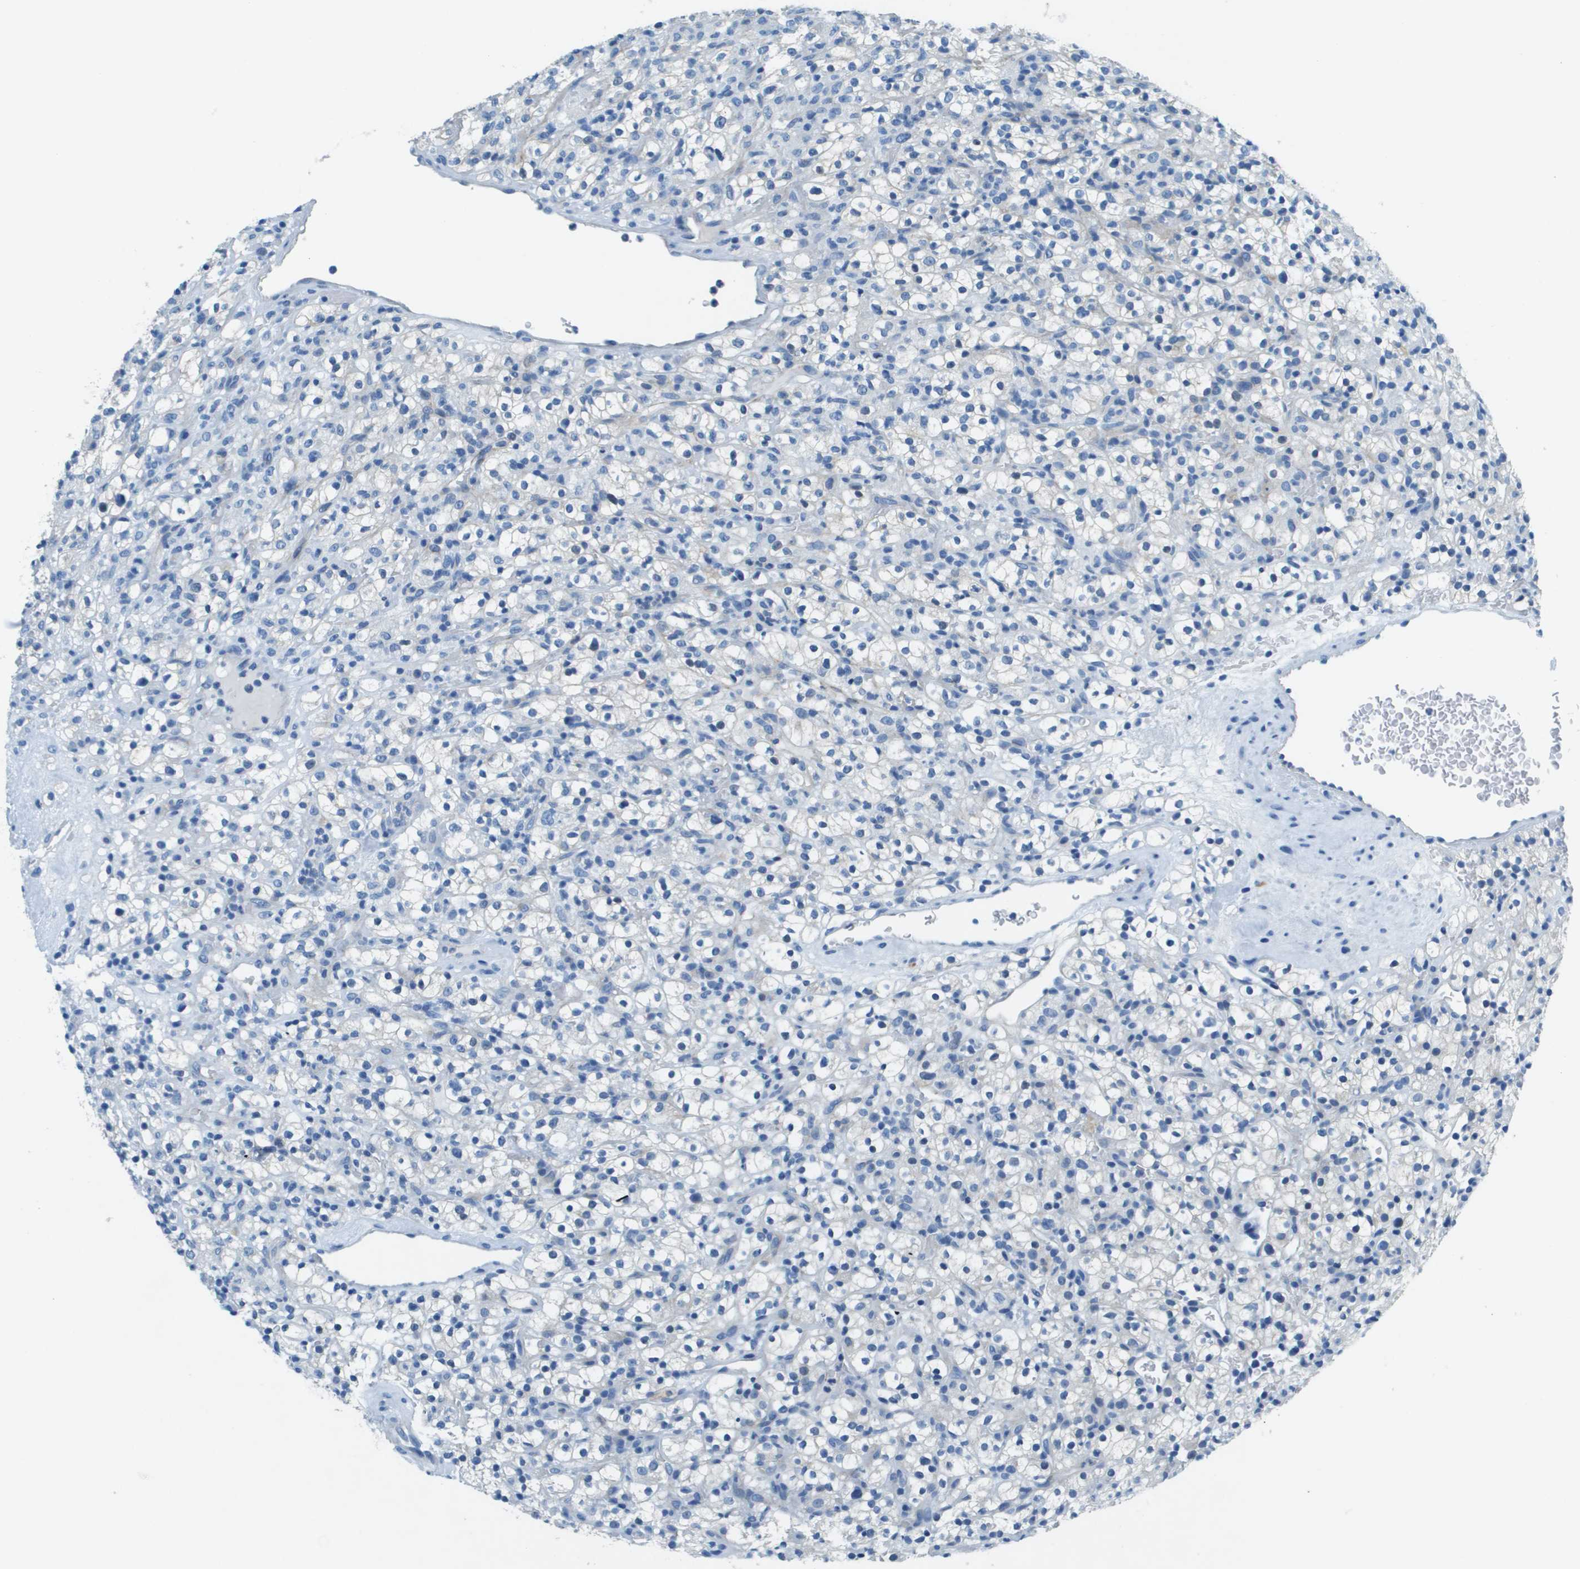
{"staining": {"intensity": "negative", "quantity": "none", "location": "none"}, "tissue": "renal cancer", "cell_type": "Tumor cells", "image_type": "cancer", "snomed": [{"axis": "morphology", "description": "Normal tissue, NOS"}, {"axis": "morphology", "description": "Adenocarcinoma, NOS"}, {"axis": "topography", "description": "Kidney"}], "caption": "Renal cancer stained for a protein using IHC reveals no staining tumor cells.", "gene": "SLC16A10", "patient": {"sex": "female", "age": 72}}